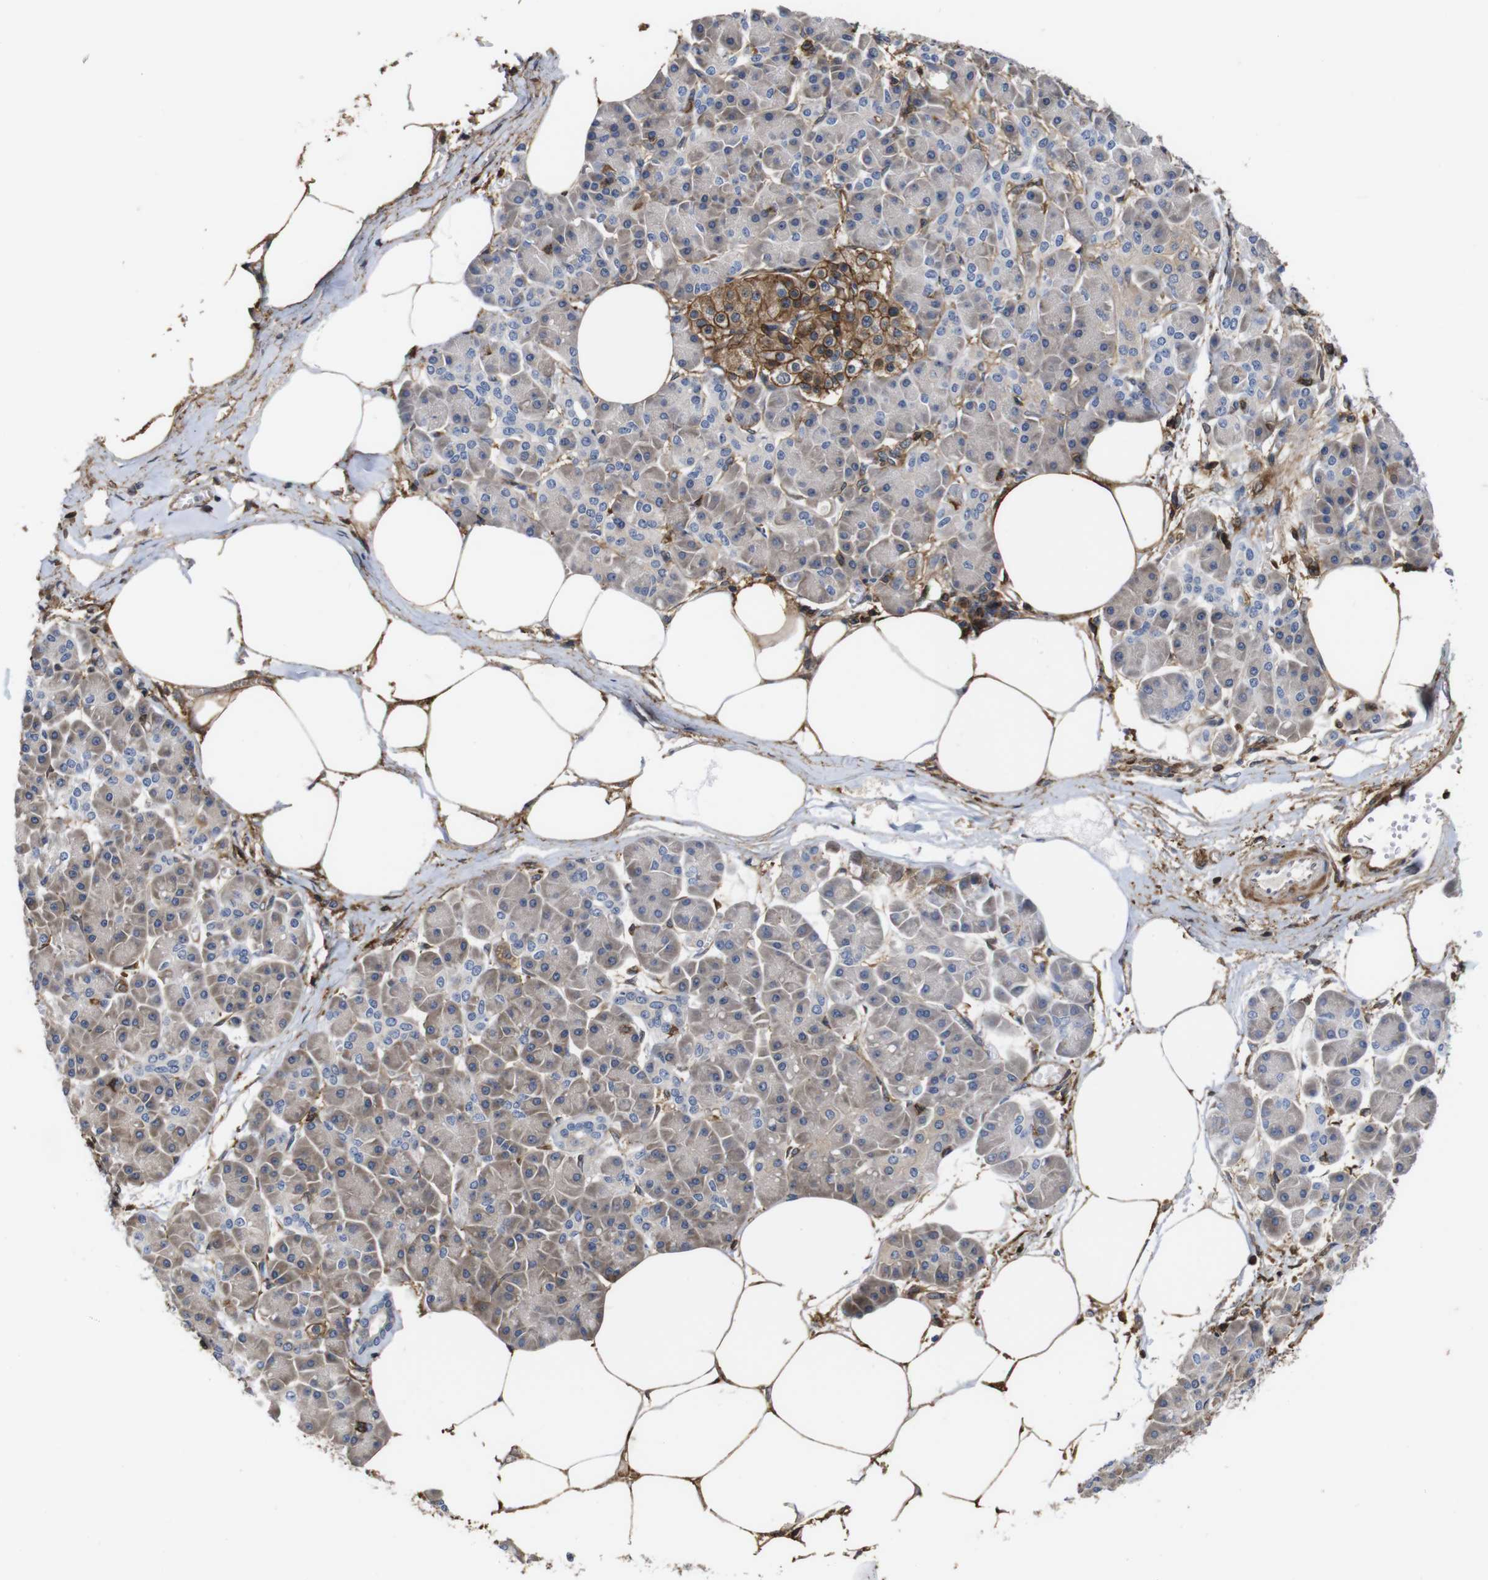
{"staining": {"intensity": "weak", "quantity": ">75%", "location": "cytoplasmic/membranous"}, "tissue": "pancreatic cancer", "cell_type": "Tumor cells", "image_type": "cancer", "snomed": [{"axis": "morphology", "description": "Adenocarcinoma, NOS"}, {"axis": "topography", "description": "Pancreas"}], "caption": "Protein expression analysis of human pancreatic cancer reveals weak cytoplasmic/membranous expression in approximately >75% of tumor cells. (DAB IHC, brown staining for protein, blue staining for nuclei).", "gene": "PI4KA", "patient": {"sex": "female", "age": 70}}